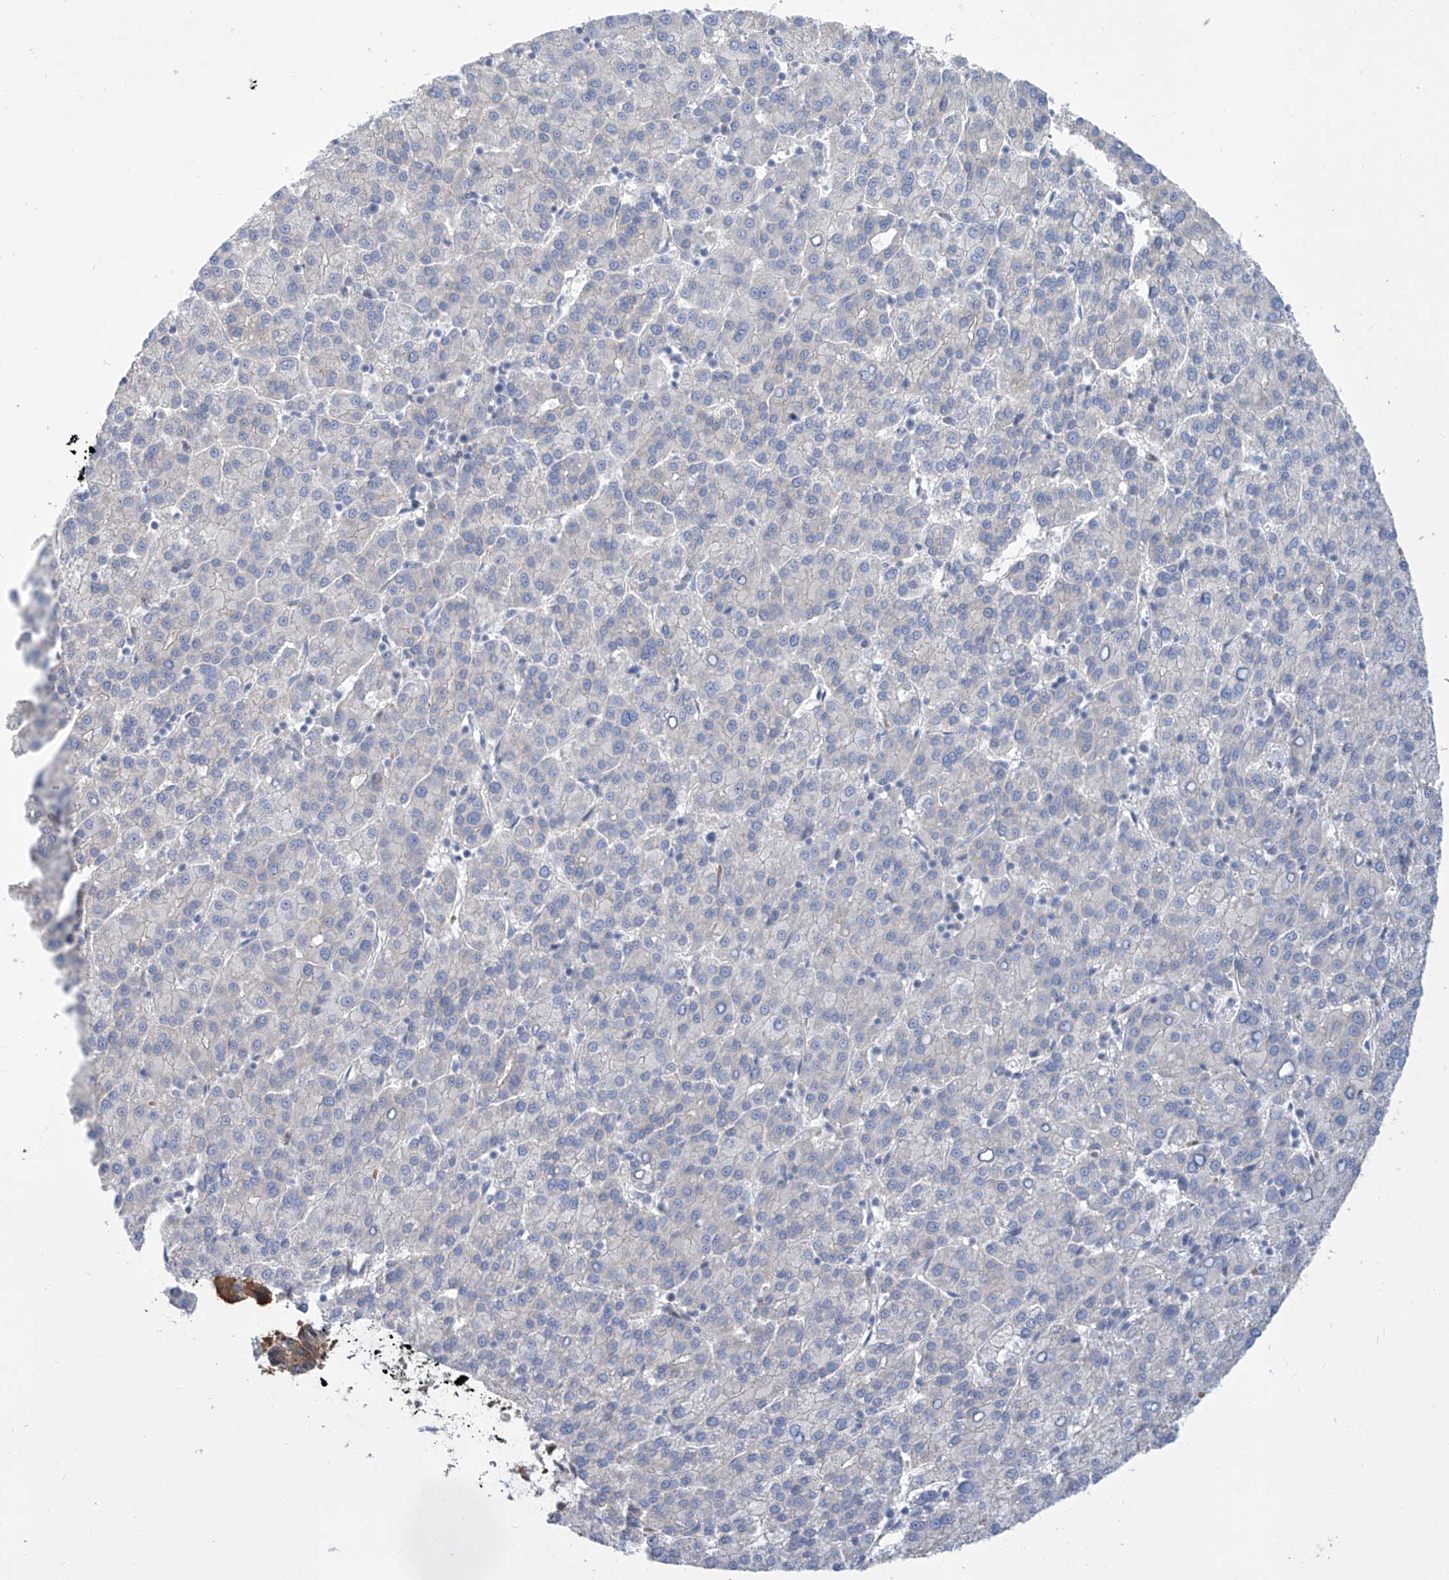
{"staining": {"intensity": "negative", "quantity": "none", "location": "none"}, "tissue": "liver cancer", "cell_type": "Tumor cells", "image_type": "cancer", "snomed": [{"axis": "morphology", "description": "Carcinoma, Hepatocellular, NOS"}, {"axis": "topography", "description": "Liver"}], "caption": "IHC of liver hepatocellular carcinoma shows no staining in tumor cells.", "gene": "LRRC1", "patient": {"sex": "female", "age": 58}}